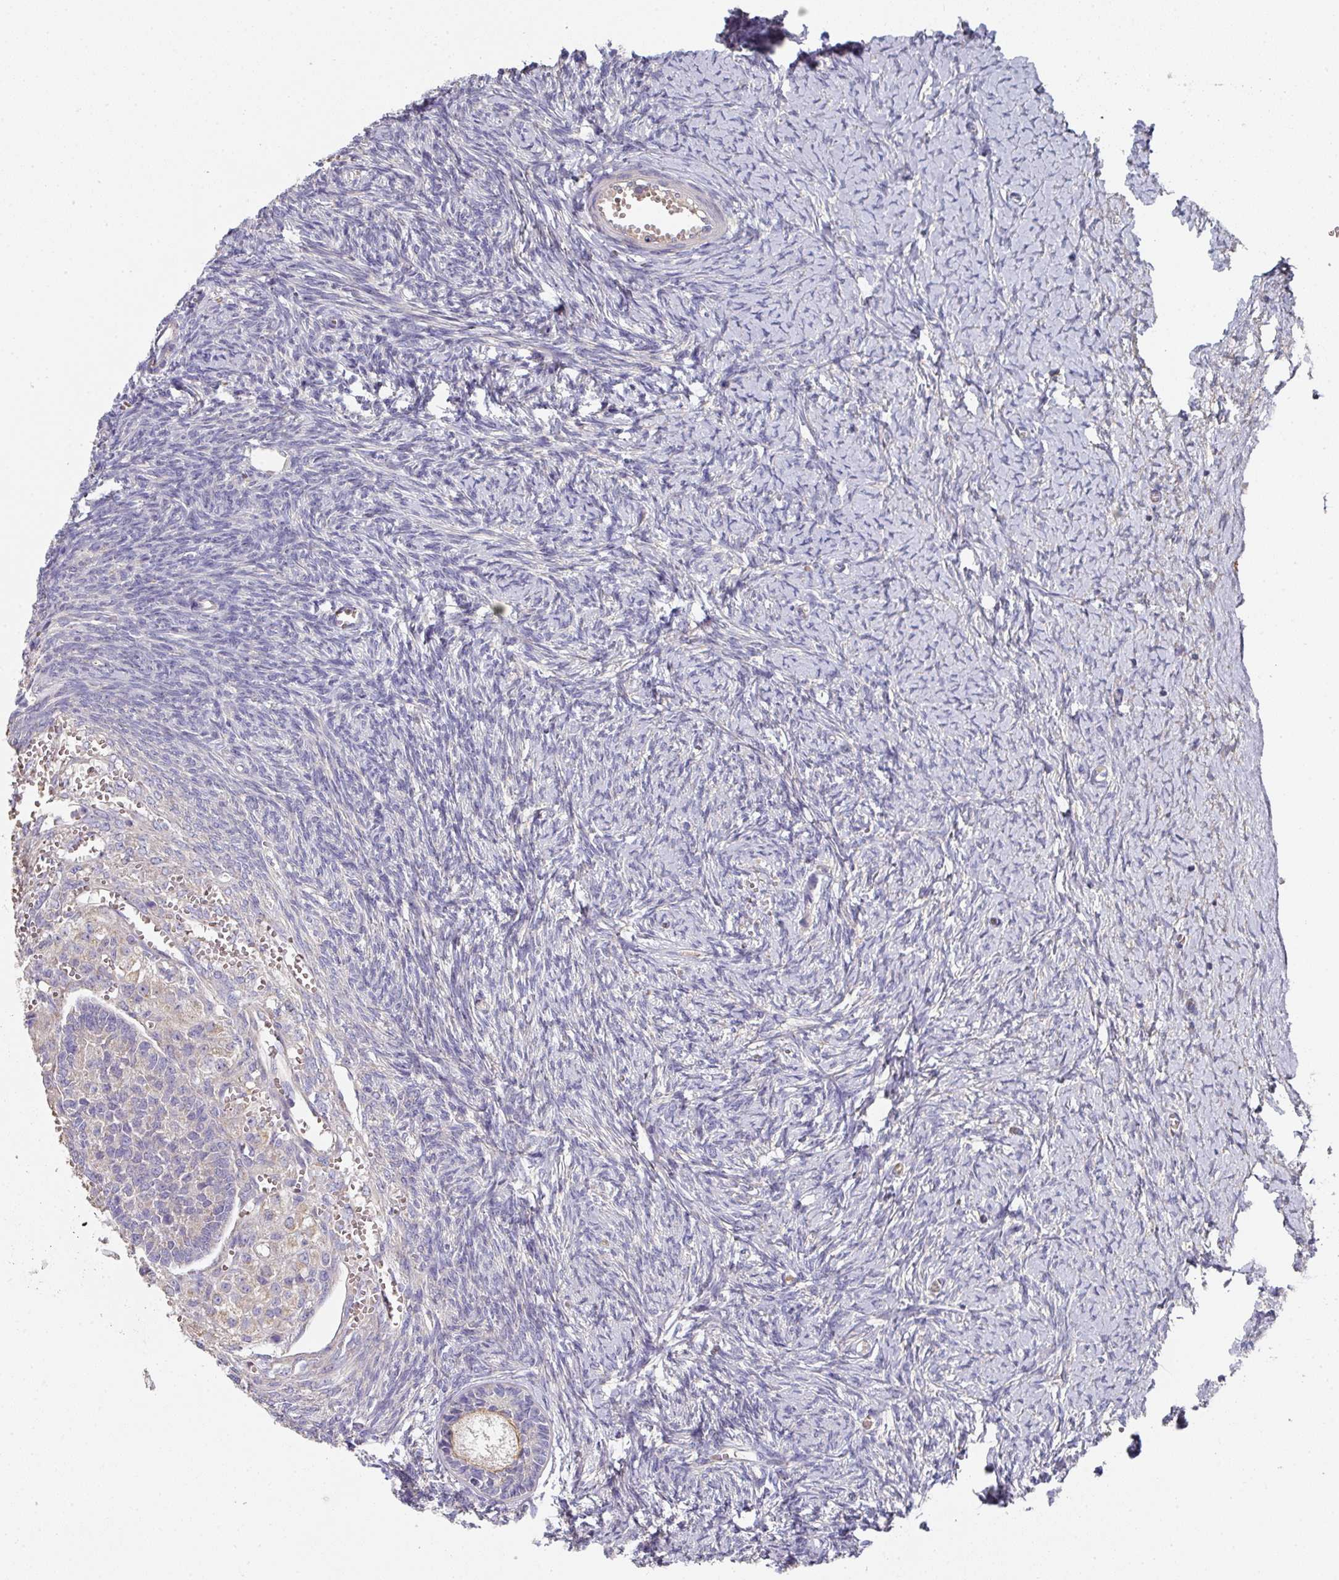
{"staining": {"intensity": "weak", "quantity": "<25%", "location": "cytoplasmic/membranous"}, "tissue": "ovary", "cell_type": "Follicle cells", "image_type": "normal", "snomed": [{"axis": "morphology", "description": "Normal tissue, NOS"}, {"axis": "topography", "description": "Ovary"}], "caption": "High power microscopy histopathology image of an immunohistochemistry micrograph of unremarkable ovary, revealing no significant expression in follicle cells. The staining is performed using DAB brown chromogen with nuclei counter-stained in using hematoxylin.", "gene": "PYROXD2", "patient": {"sex": "female", "age": 39}}